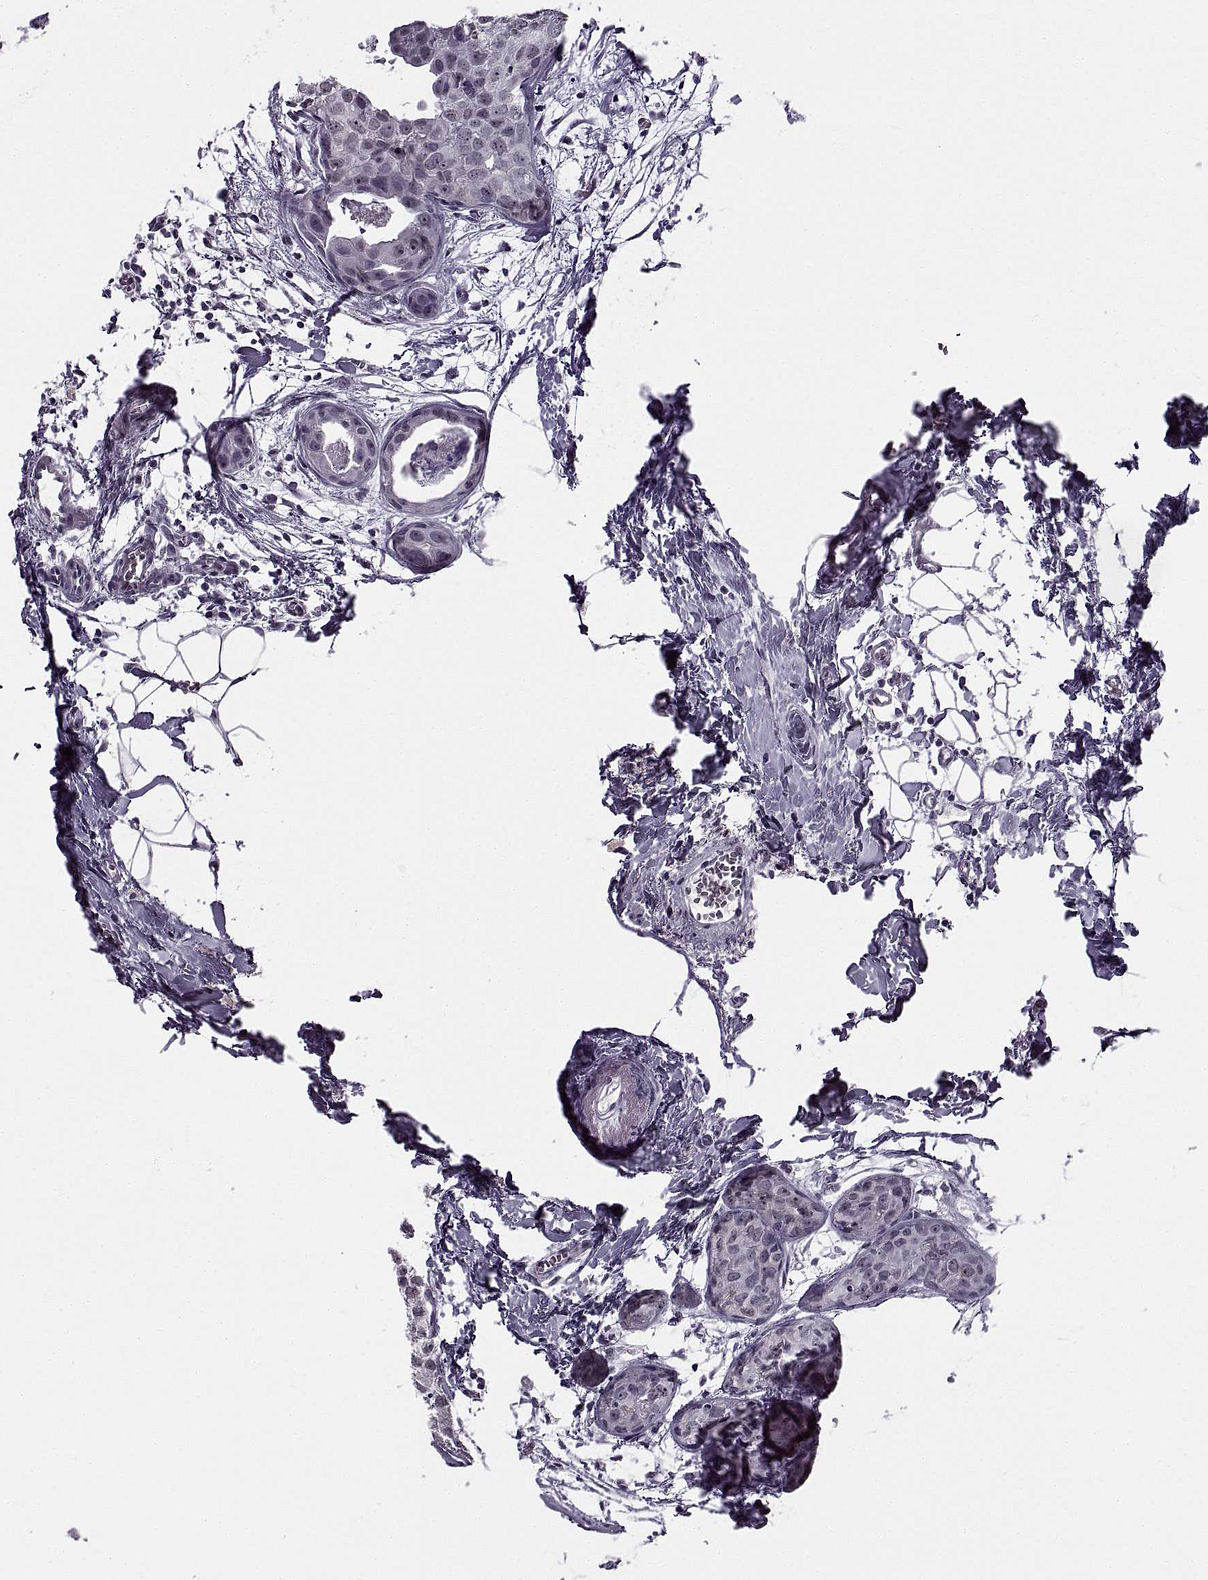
{"staining": {"intensity": "negative", "quantity": "none", "location": "none"}, "tissue": "breast cancer", "cell_type": "Tumor cells", "image_type": "cancer", "snomed": [{"axis": "morphology", "description": "Duct carcinoma"}, {"axis": "topography", "description": "Breast"}], "caption": "There is no significant expression in tumor cells of breast cancer (invasive ductal carcinoma).", "gene": "TBC1D3G", "patient": {"sex": "female", "age": 38}}